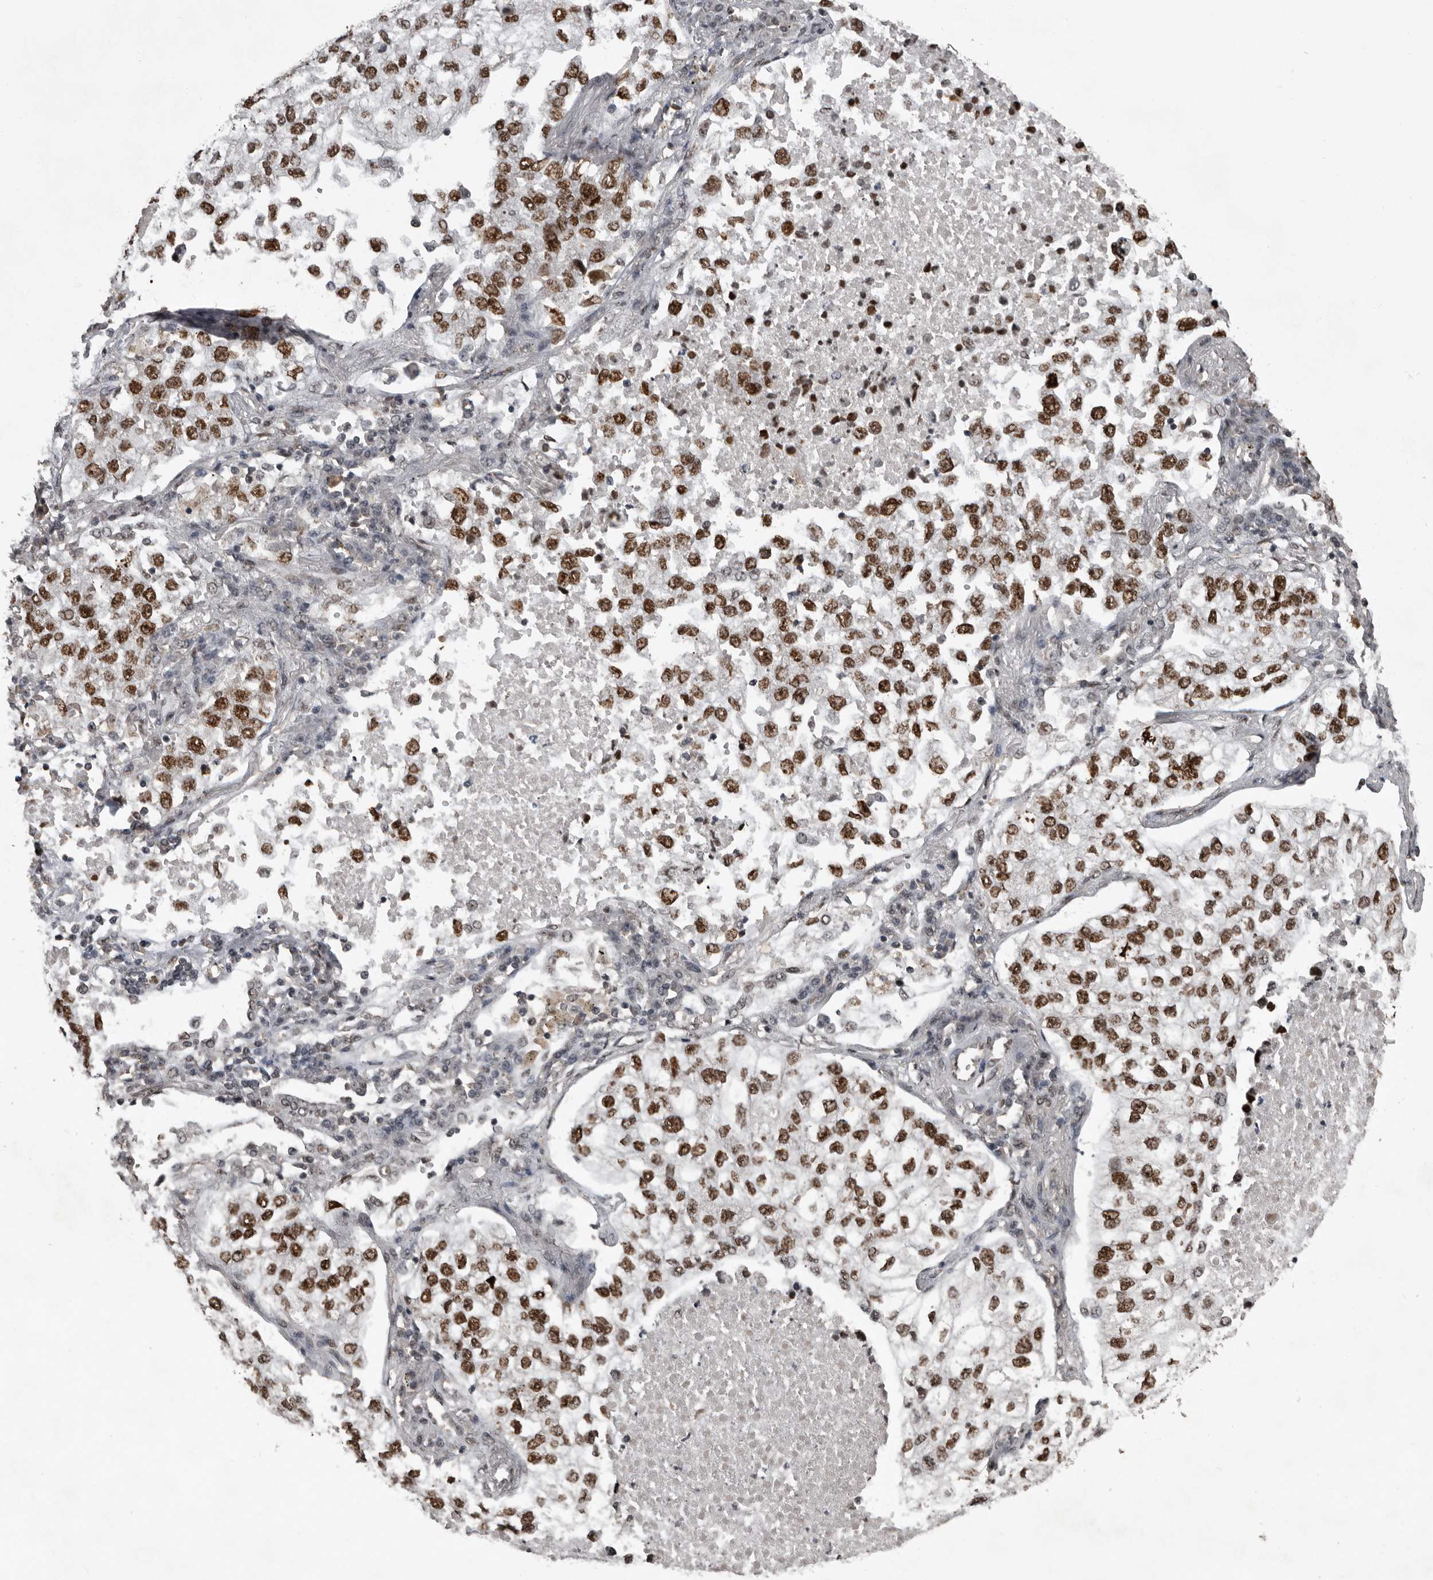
{"staining": {"intensity": "strong", "quantity": ">75%", "location": "nuclear"}, "tissue": "lung cancer", "cell_type": "Tumor cells", "image_type": "cancer", "snomed": [{"axis": "morphology", "description": "Adenocarcinoma, NOS"}, {"axis": "topography", "description": "Lung"}], "caption": "Human adenocarcinoma (lung) stained with a brown dye shows strong nuclear positive positivity in approximately >75% of tumor cells.", "gene": "CHD1L", "patient": {"sex": "male", "age": 63}}